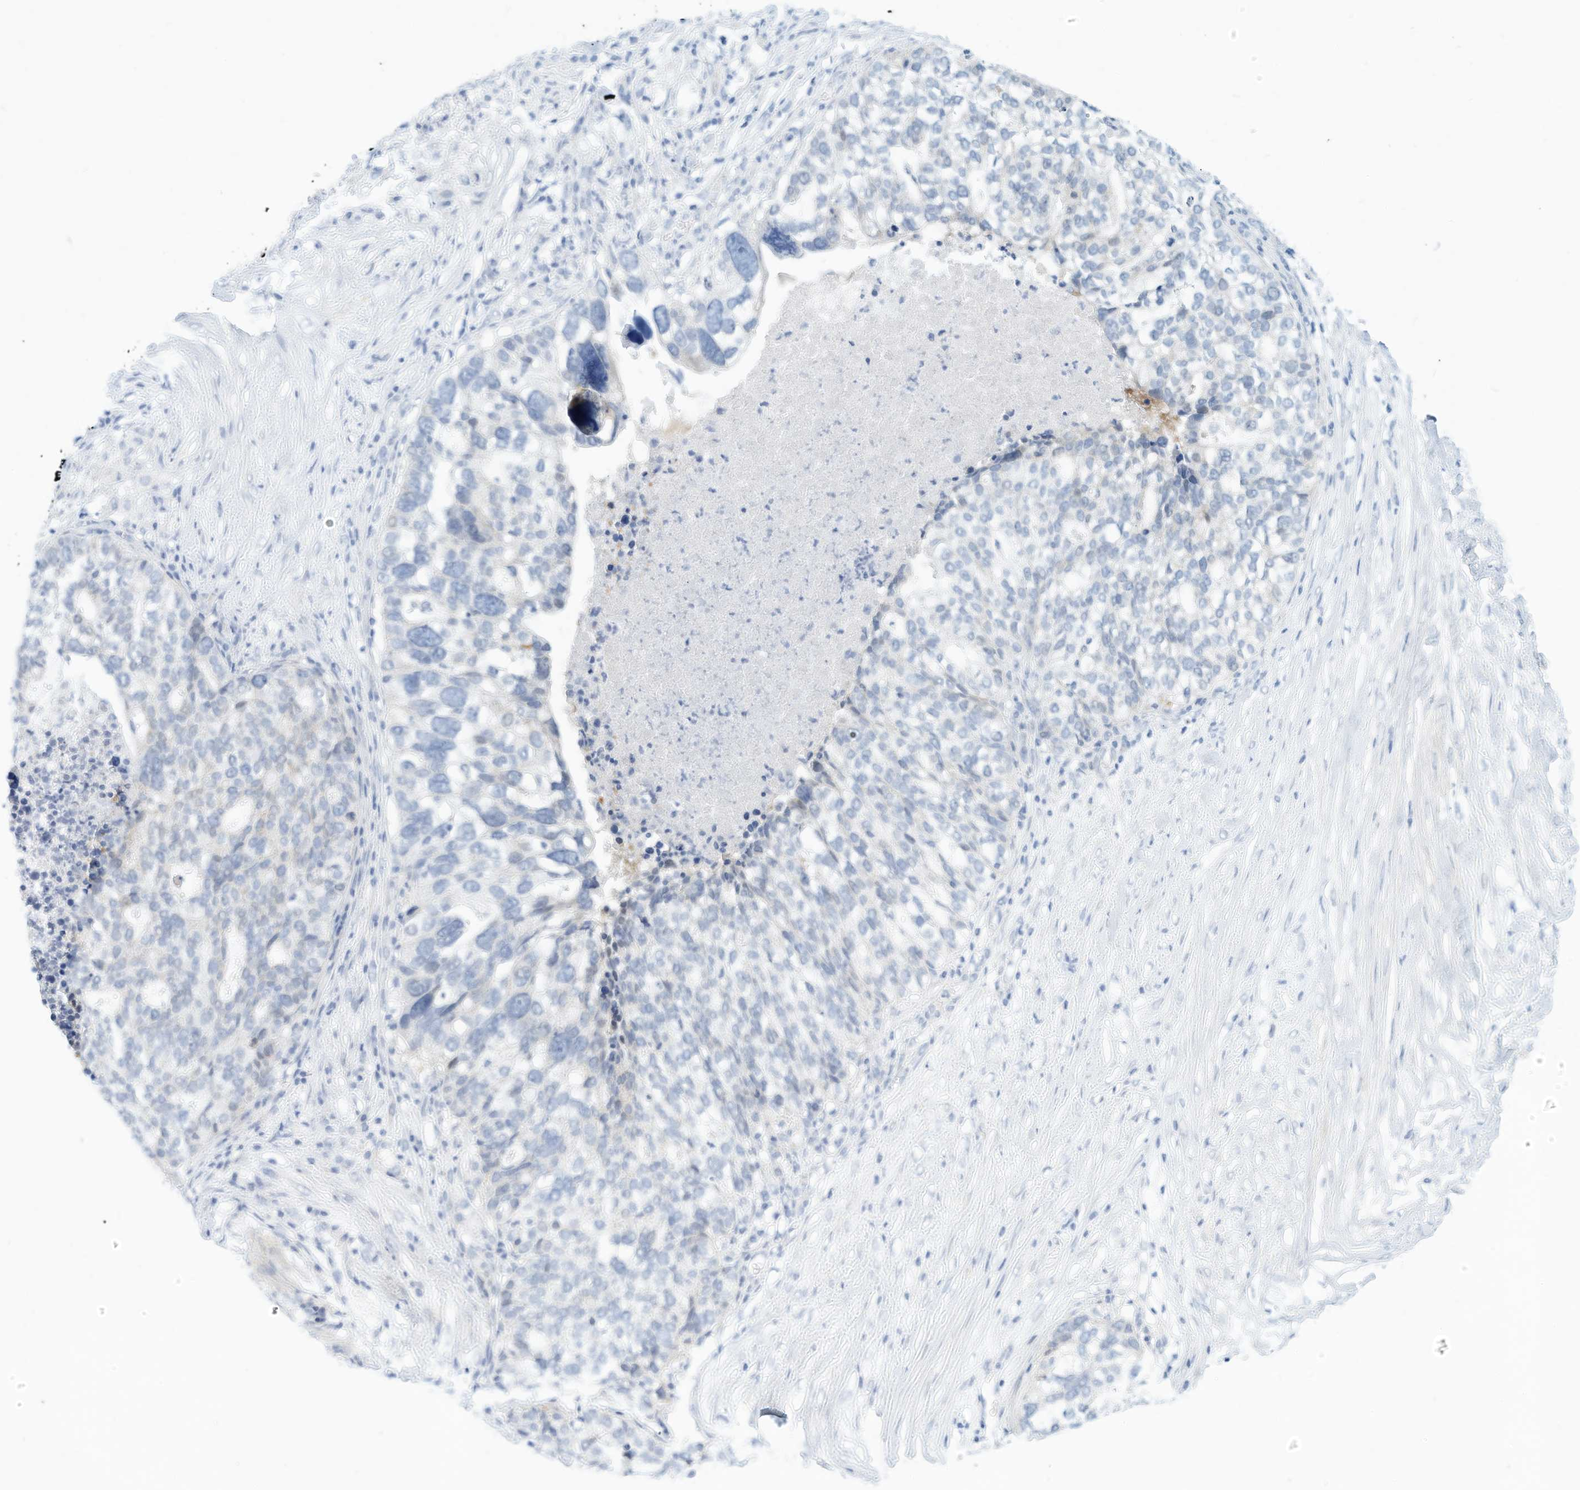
{"staining": {"intensity": "negative", "quantity": "none", "location": "none"}, "tissue": "ovarian cancer", "cell_type": "Tumor cells", "image_type": "cancer", "snomed": [{"axis": "morphology", "description": "Cystadenocarcinoma, serous, NOS"}, {"axis": "topography", "description": "Ovary"}], "caption": "The micrograph exhibits no significant expression in tumor cells of ovarian serous cystadenocarcinoma.", "gene": "SPOCD1", "patient": {"sex": "female", "age": 59}}